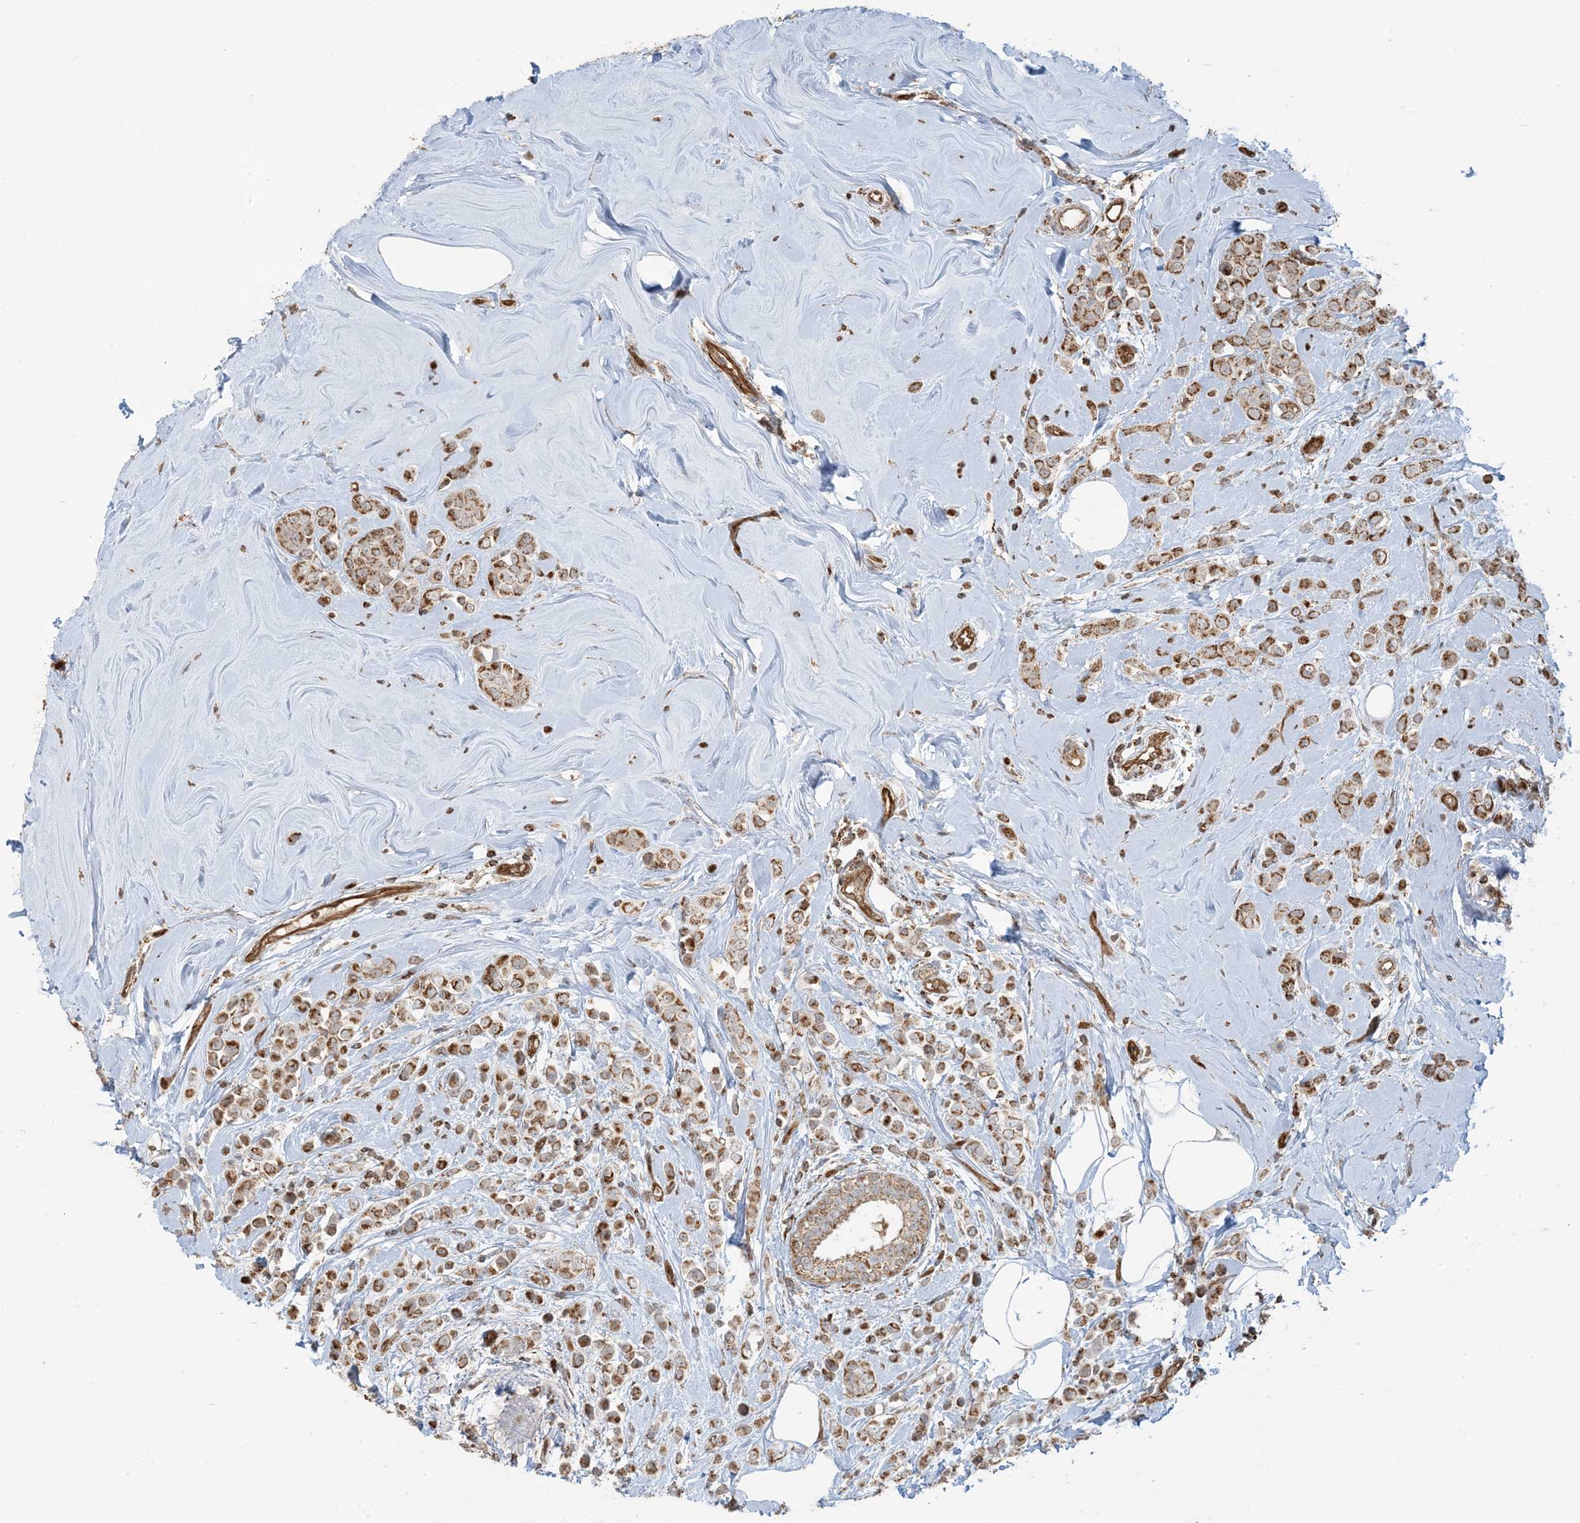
{"staining": {"intensity": "moderate", "quantity": ">75%", "location": "cytoplasmic/membranous"}, "tissue": "breast cancer", "cell_type": "Tumor cells", "image_type": "cancer", "snomed": [{"axis": "morphology", "description": "Lobular carcinoma"}, {"axis": "topography", "description": "Breast"}], "caption": "DAB (3,3'-diaminobenzidine) immunohistochemical staining of breast cancer (lobular carcinoma) displays moderate cytoplasmic/membranous protein staining in approximately >75% of tumor cells. (brown staining indicates protein expression, while blue staining denotes nuclei).", "gene": "PPM1F", "patient": {"sex": "female", "age": 47}}